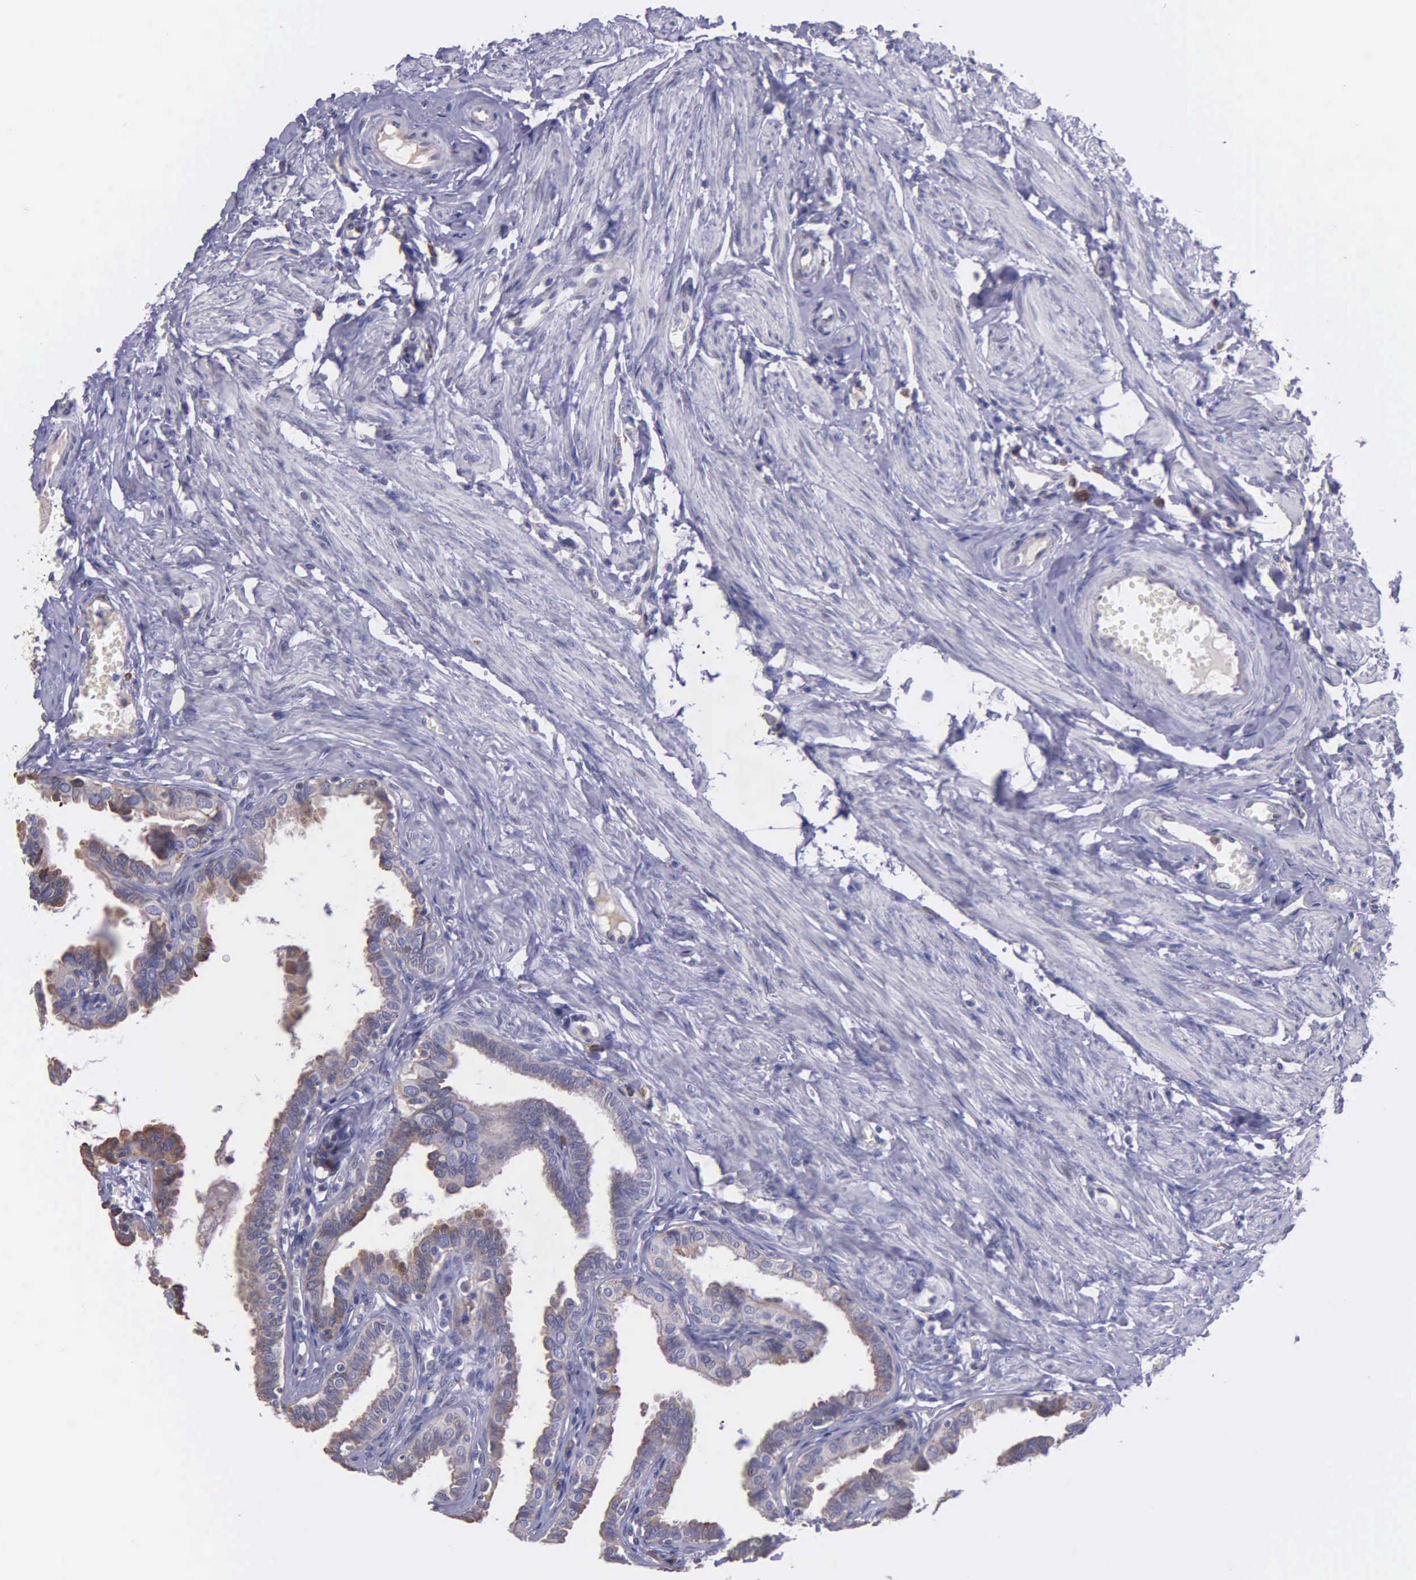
{"staining": {"intensity": "moderate", "quantity": "25%-75%", "location": "cytoplasmic/membranous"}, "tissue": "fallopian tube", "cell_type": "Glandular cells", "image_type": "normal", "snomed": [{"axis": "morphology", "description": "Normal tissue, NOS"}, {"axis": "topography", "description": "Fallopian tube"}], "caption": "Benign fallopian tube was stained to show a protein in brown. There is medium levels of moderate cytoplasmic/membranous staining in about 25%-75% of glandular cells.", "gene": "ZC3H12B", "patient": {"sex": "female", "age": 67}}